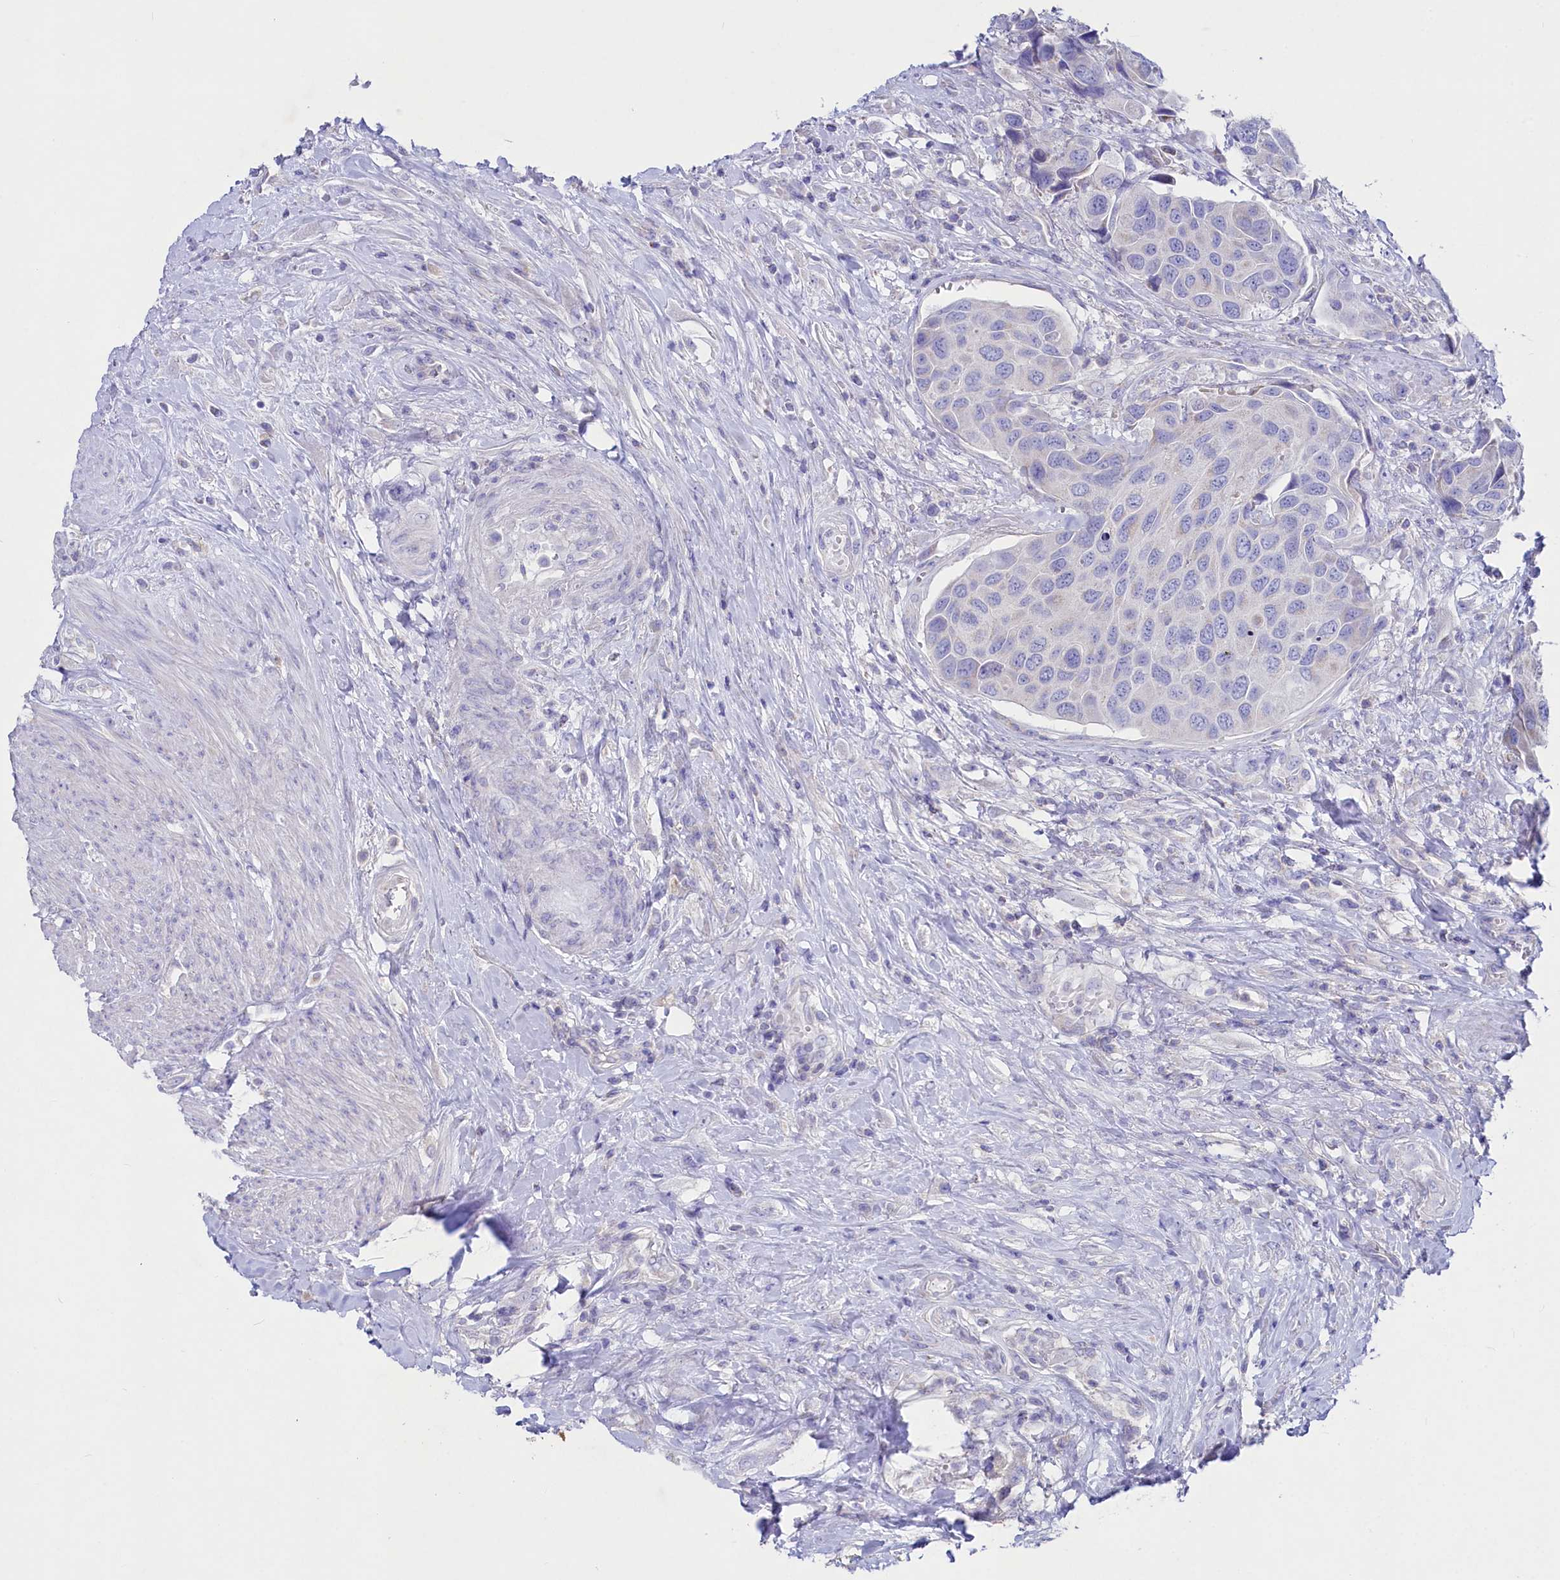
{"staining": {"intensity": "negative", "quantity": "none", "location": "none"}, "tissue": "urothelial cancer", "cell_type": "Tumor cells", "image_type": "cancer", "snomed": [{"axis": "morphology", "description": "Urothelial carcinoma, High grade"}, {"axis": "topography", "description": "Urinary bladder"}], "caption": "IHC photomicrograph of neoplastic tissue: human urothelial carcinoma (high-grade) stained with DAB displays no significant protein positivity in tumor cells. Brightfield microscopy of immunohistochemistry (IHC) stained with DAB (brown) and hematoxylin (blue), captured at high magnification.", "gene": "VPS26B", "patient": {"sex": "male", "age": 74}}